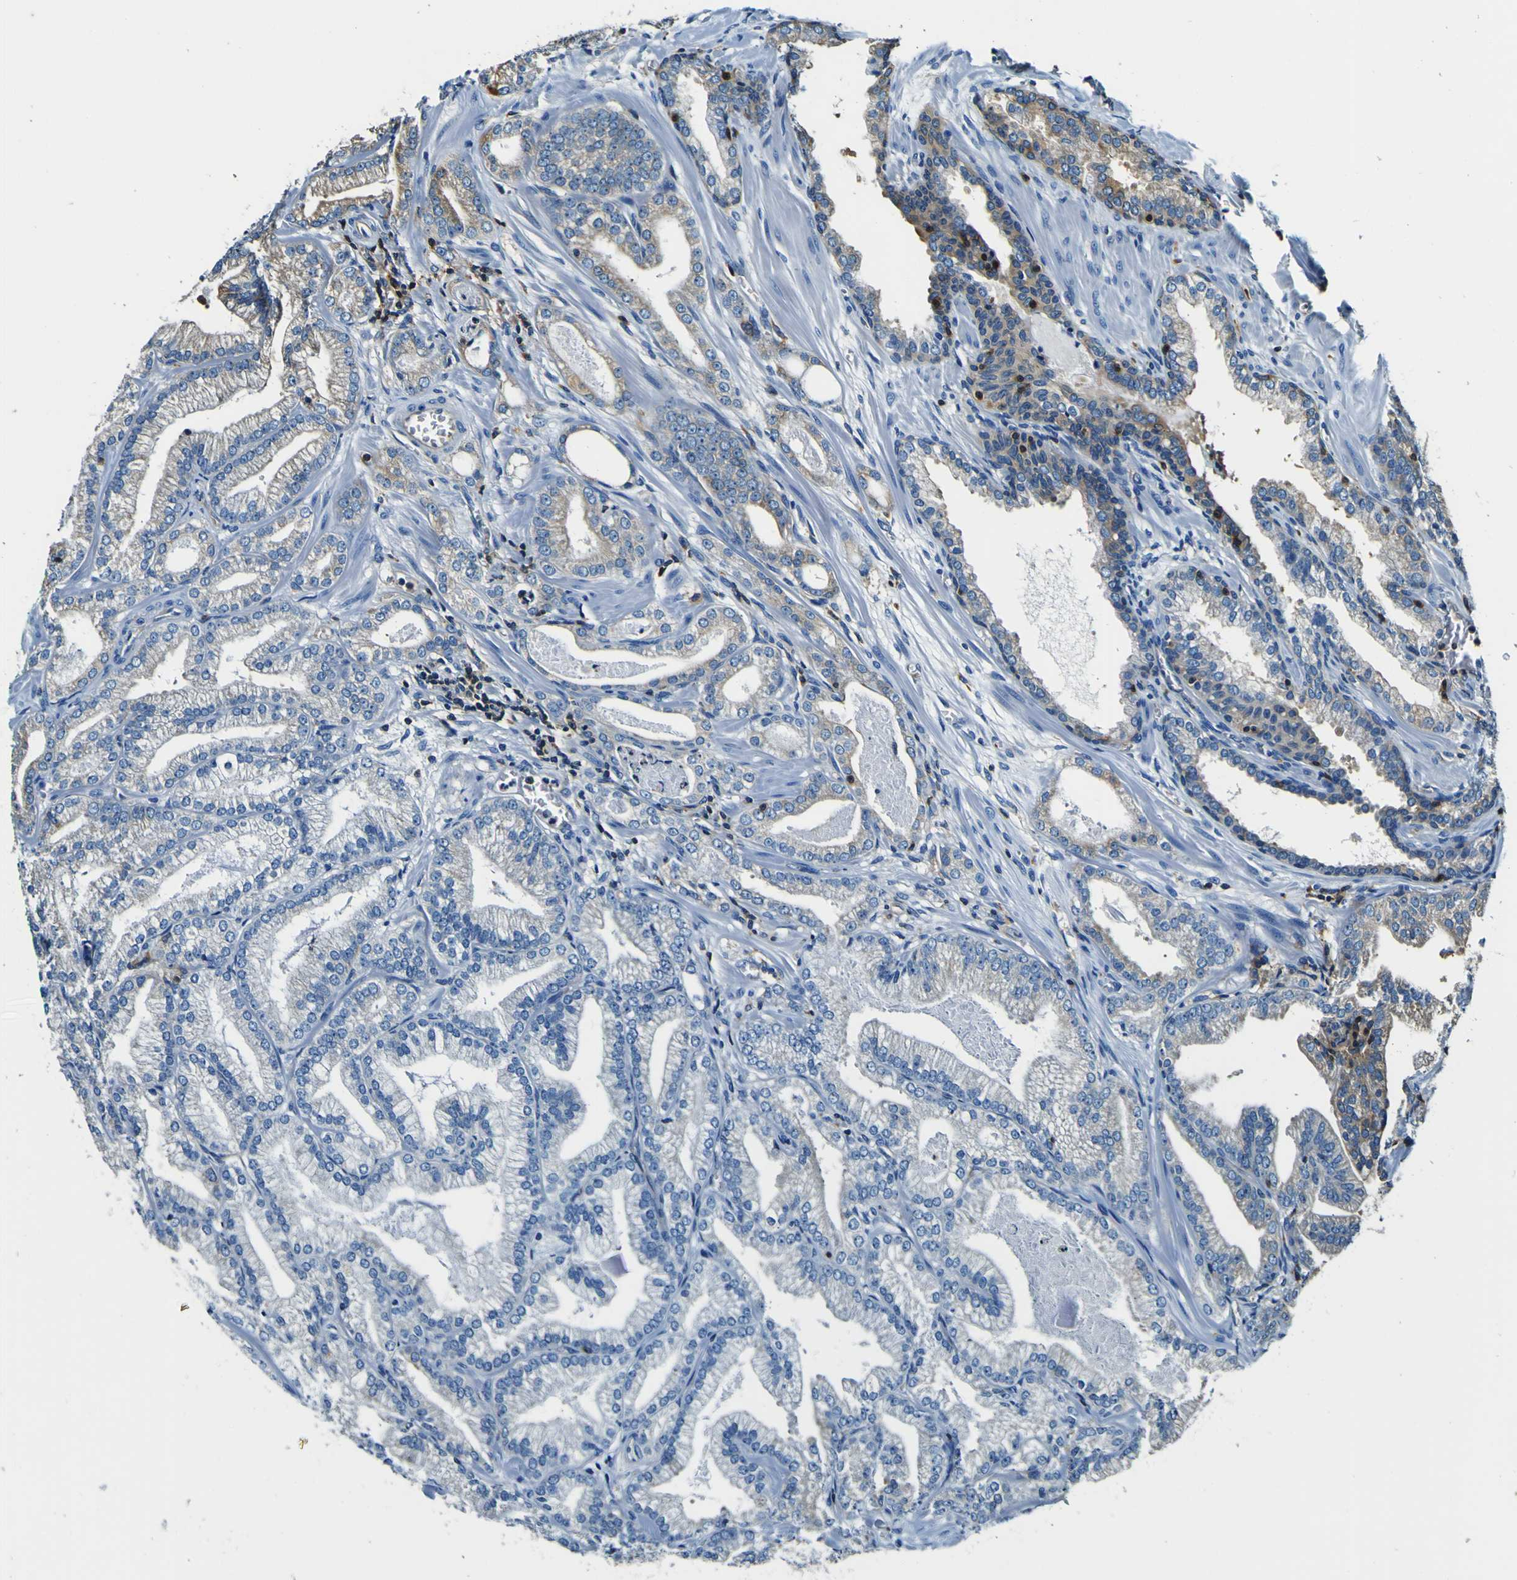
{"staining": {"intensity": "weak", "quantity": "<25%", "location": "cytoplasmic/membranous"}, "tissue": "prostate cancer", "cell_type": "Tumor cells", "image_type": "cancer", "snomed": [{"axis": "morphology", "description": "Adenocarcinoma, Low grade"}, {"axis": "topography", "description": "Prostate"}], "caption": "Tumor cells are negative for protein expression in human low-grade adenocarcinoma (prostate).", "gene": "RHOT2", "patient": {"sex": "male", "age": 59}}